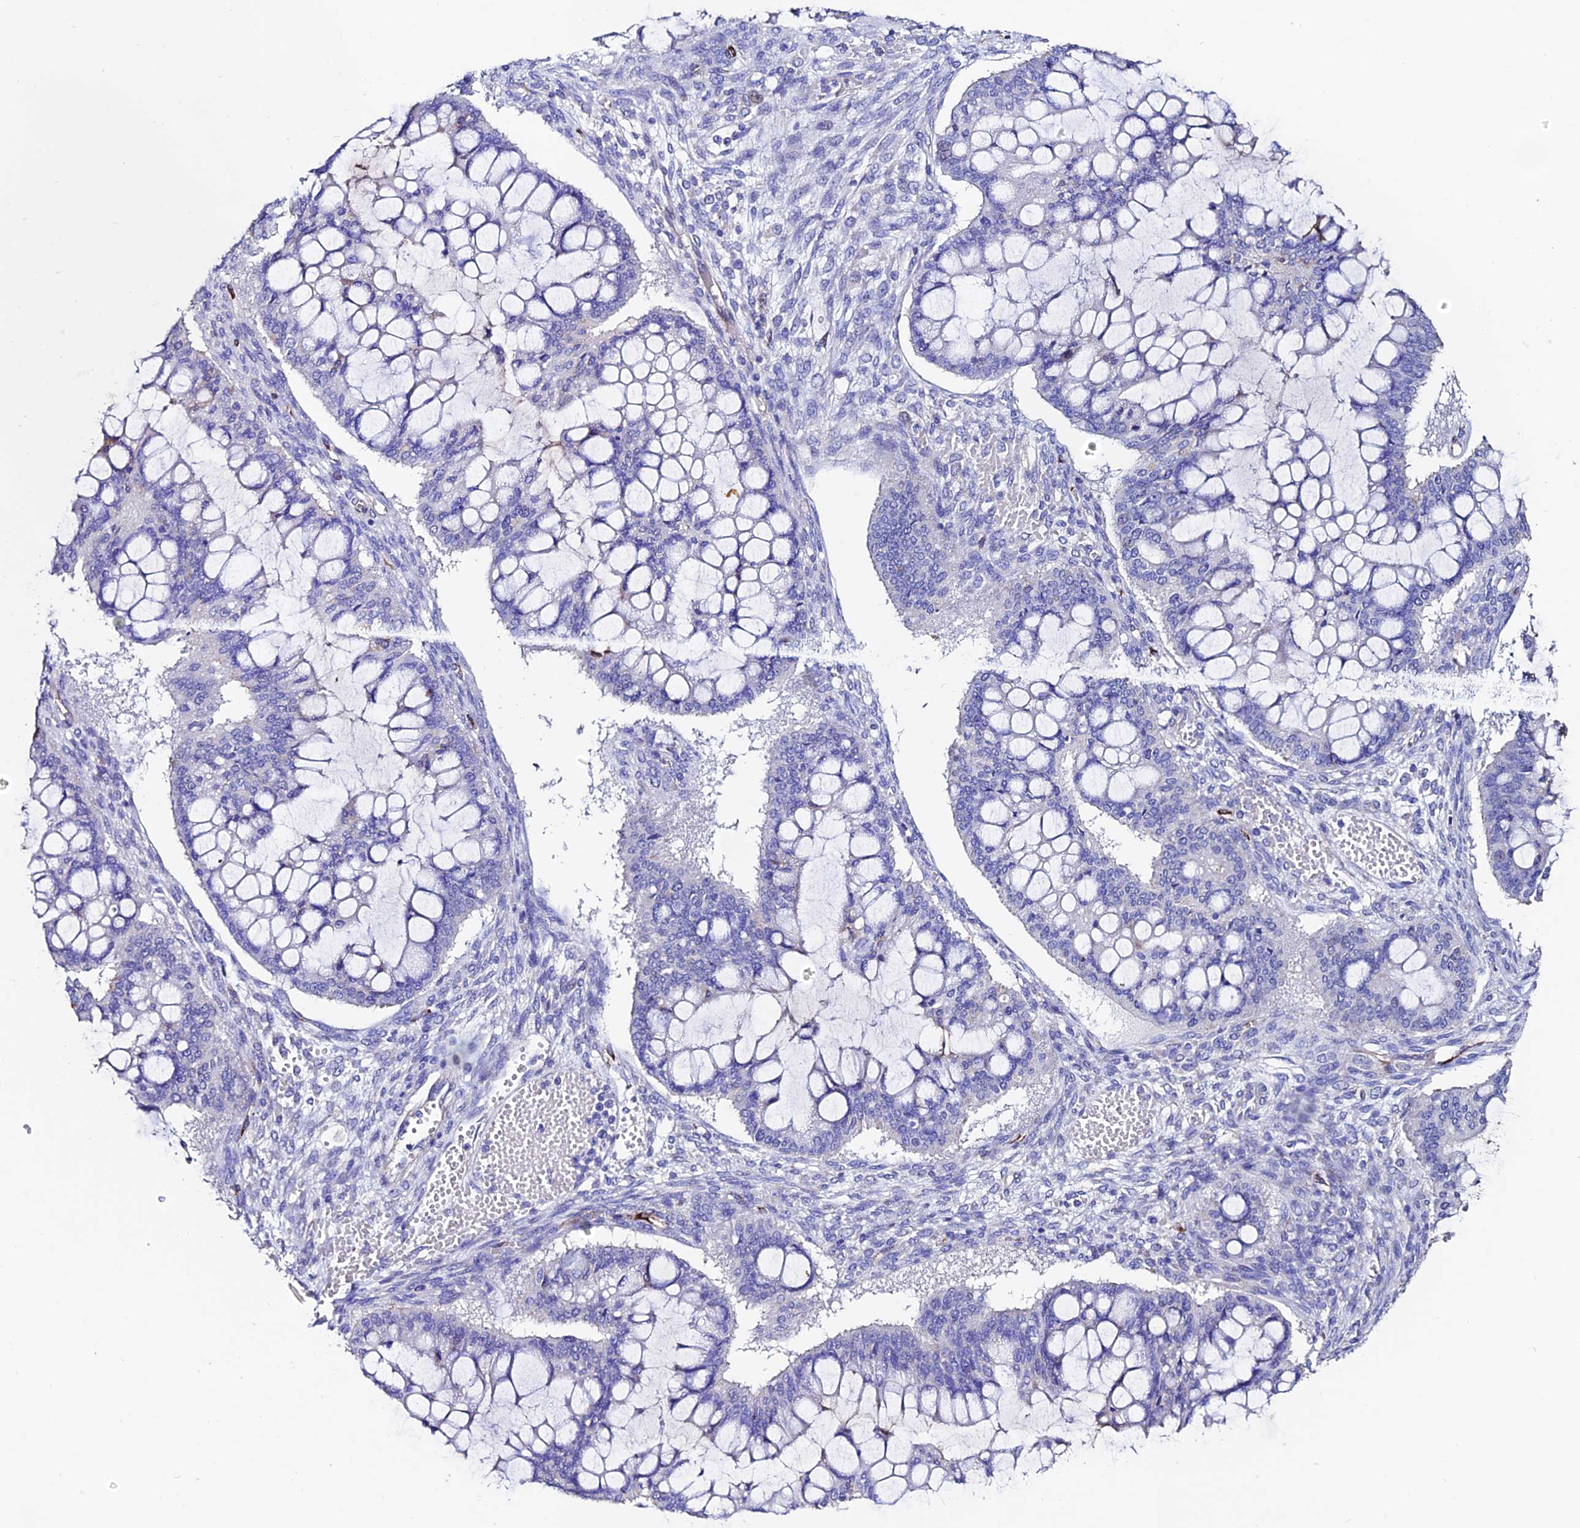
{"staining": {"intensity": "negative", "quantity": "none", "location": "none"}, "tissue": "ovarian cancer", "cell_type": "Tumor cells", "image_type": "cancer", "snomed": [{"axis": "morphology", "description": "Cystadenocarcinoma, mucinous, NOS"}, {"axis": "topography", "description": "Ovary"}], "caption": "Tumor cells show no significant protein expression in ovarian mucinous cystadenocarcinoma.", "gene": "ESM1", "patient": {"sex": "female", "age": 73}}